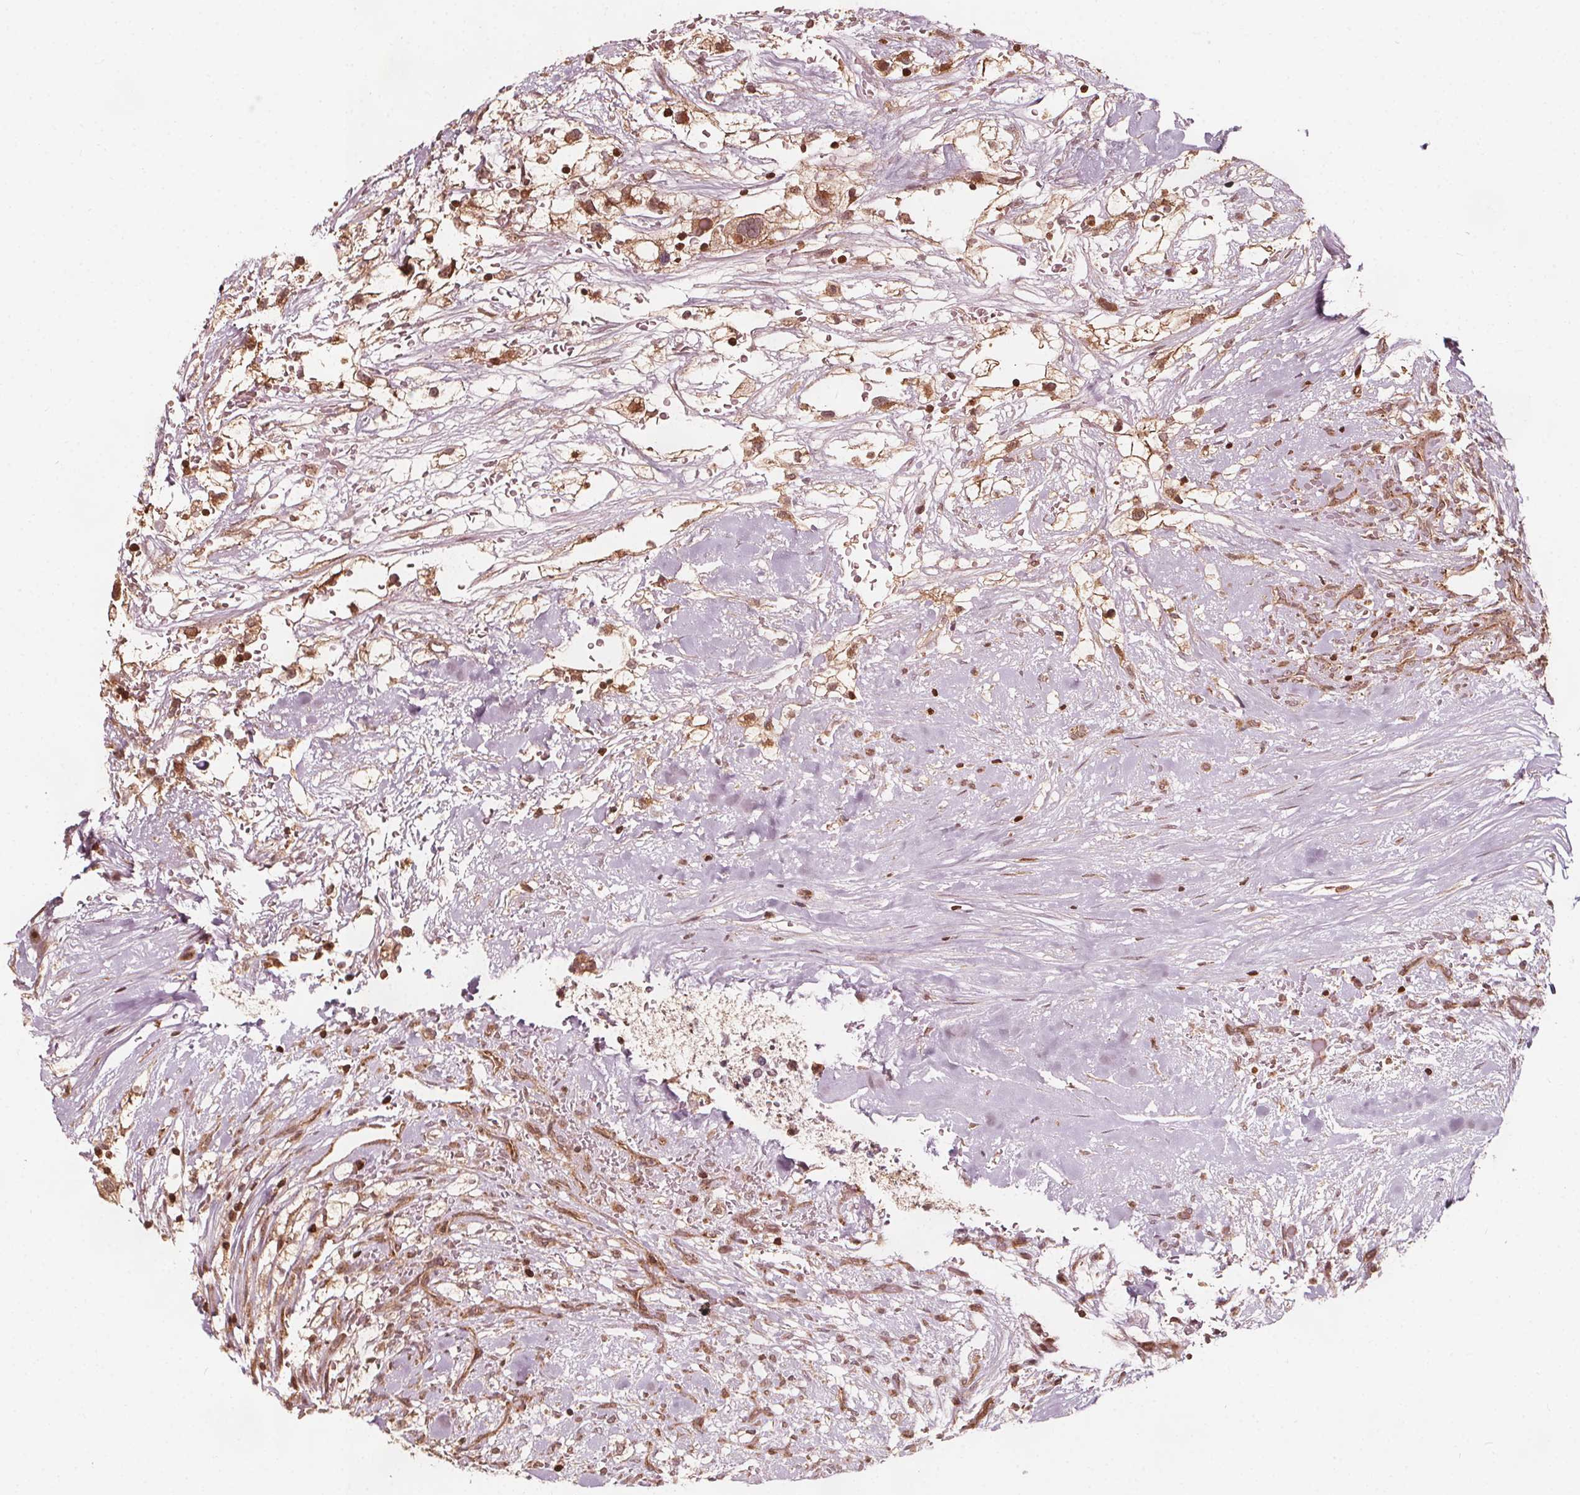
{"staining": {"intensity": "moderate", "quantity": ">75%", "location": "cytoplasmic/membranous,nuclear"}, "tissue": "renal cancer", "cell_type": "Tumor cells", "image_type": "cancer", "snomed": [{"axis": "morphology", "description": "Adenocarcinoma, NOS"}, {"axis": "topography", "description": "Kidney"}], "caption": "About >75% of tumor cells in renal cancer exhibit moderate cytoplasmic/membranous and nuclear protein positivity as visualized by brown immunohistochemical staining.", "gene": "AIP", "patient": {"sex": "male", "age": 59}}